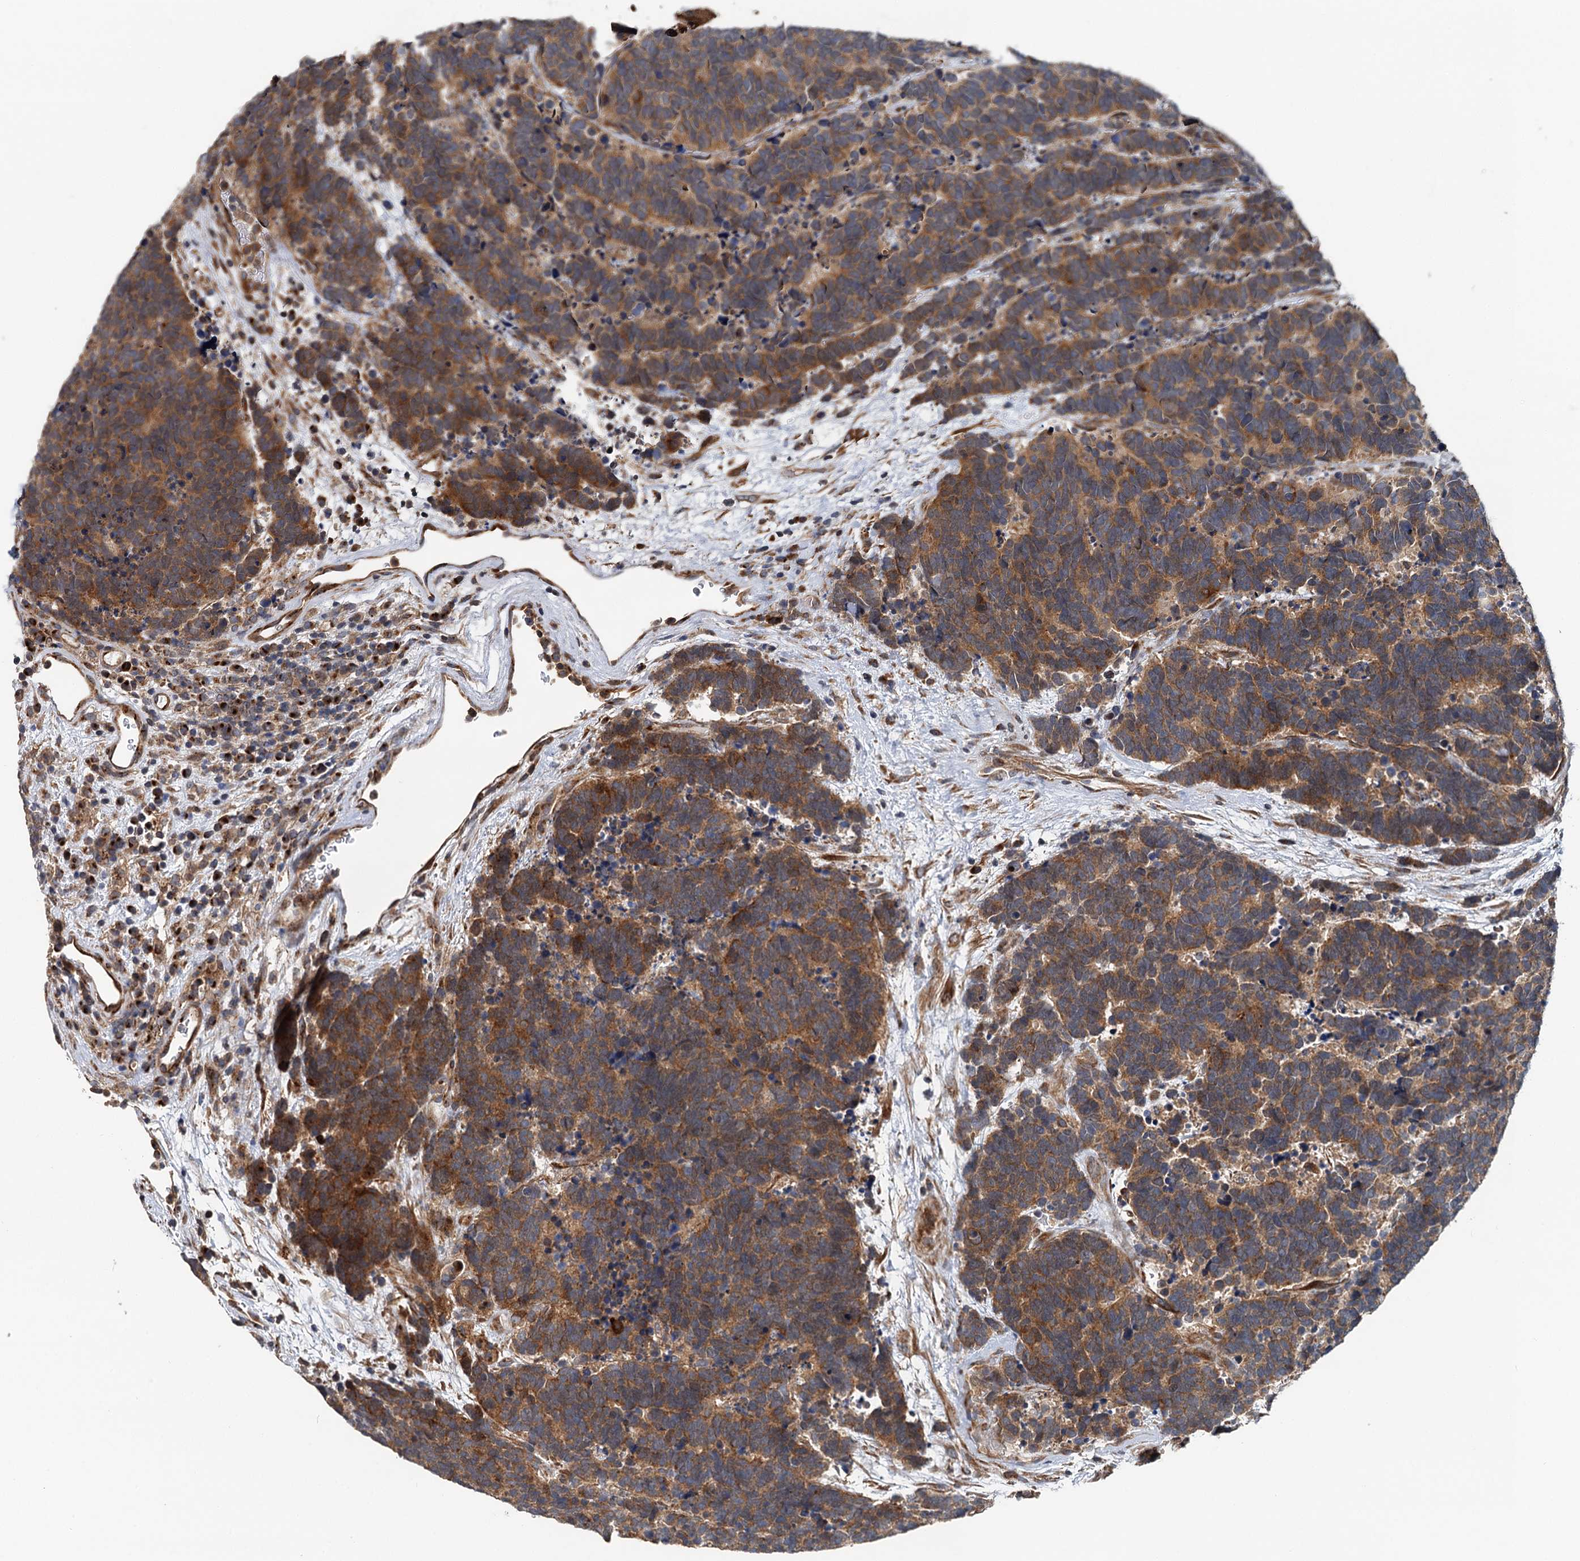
{"staining": {"intensity": "strong", "quantity": ">75%", "location": "cytoplasmic/membranous"}, "tissue": "carcinoid", "cell_type": "Tumor cells", "image_type": "cancer", "snomed": [{"axis": "morphology", "description": "Carcinoma, NOS"}, {"axis": "morphology", "description": "Carcinoid, malignant, NOS"}, {"axis": "topography", "description": "Urinary bladder"}], "caption": "High-power microscopy captured an immunohistochemistry (IHC) image of carcinoma, revealing strong cytoplasmic/membranous expression in about >75% of tumor cells.", "gene": "LRRK2", "patient": {"sex": "male", "age": 57}}